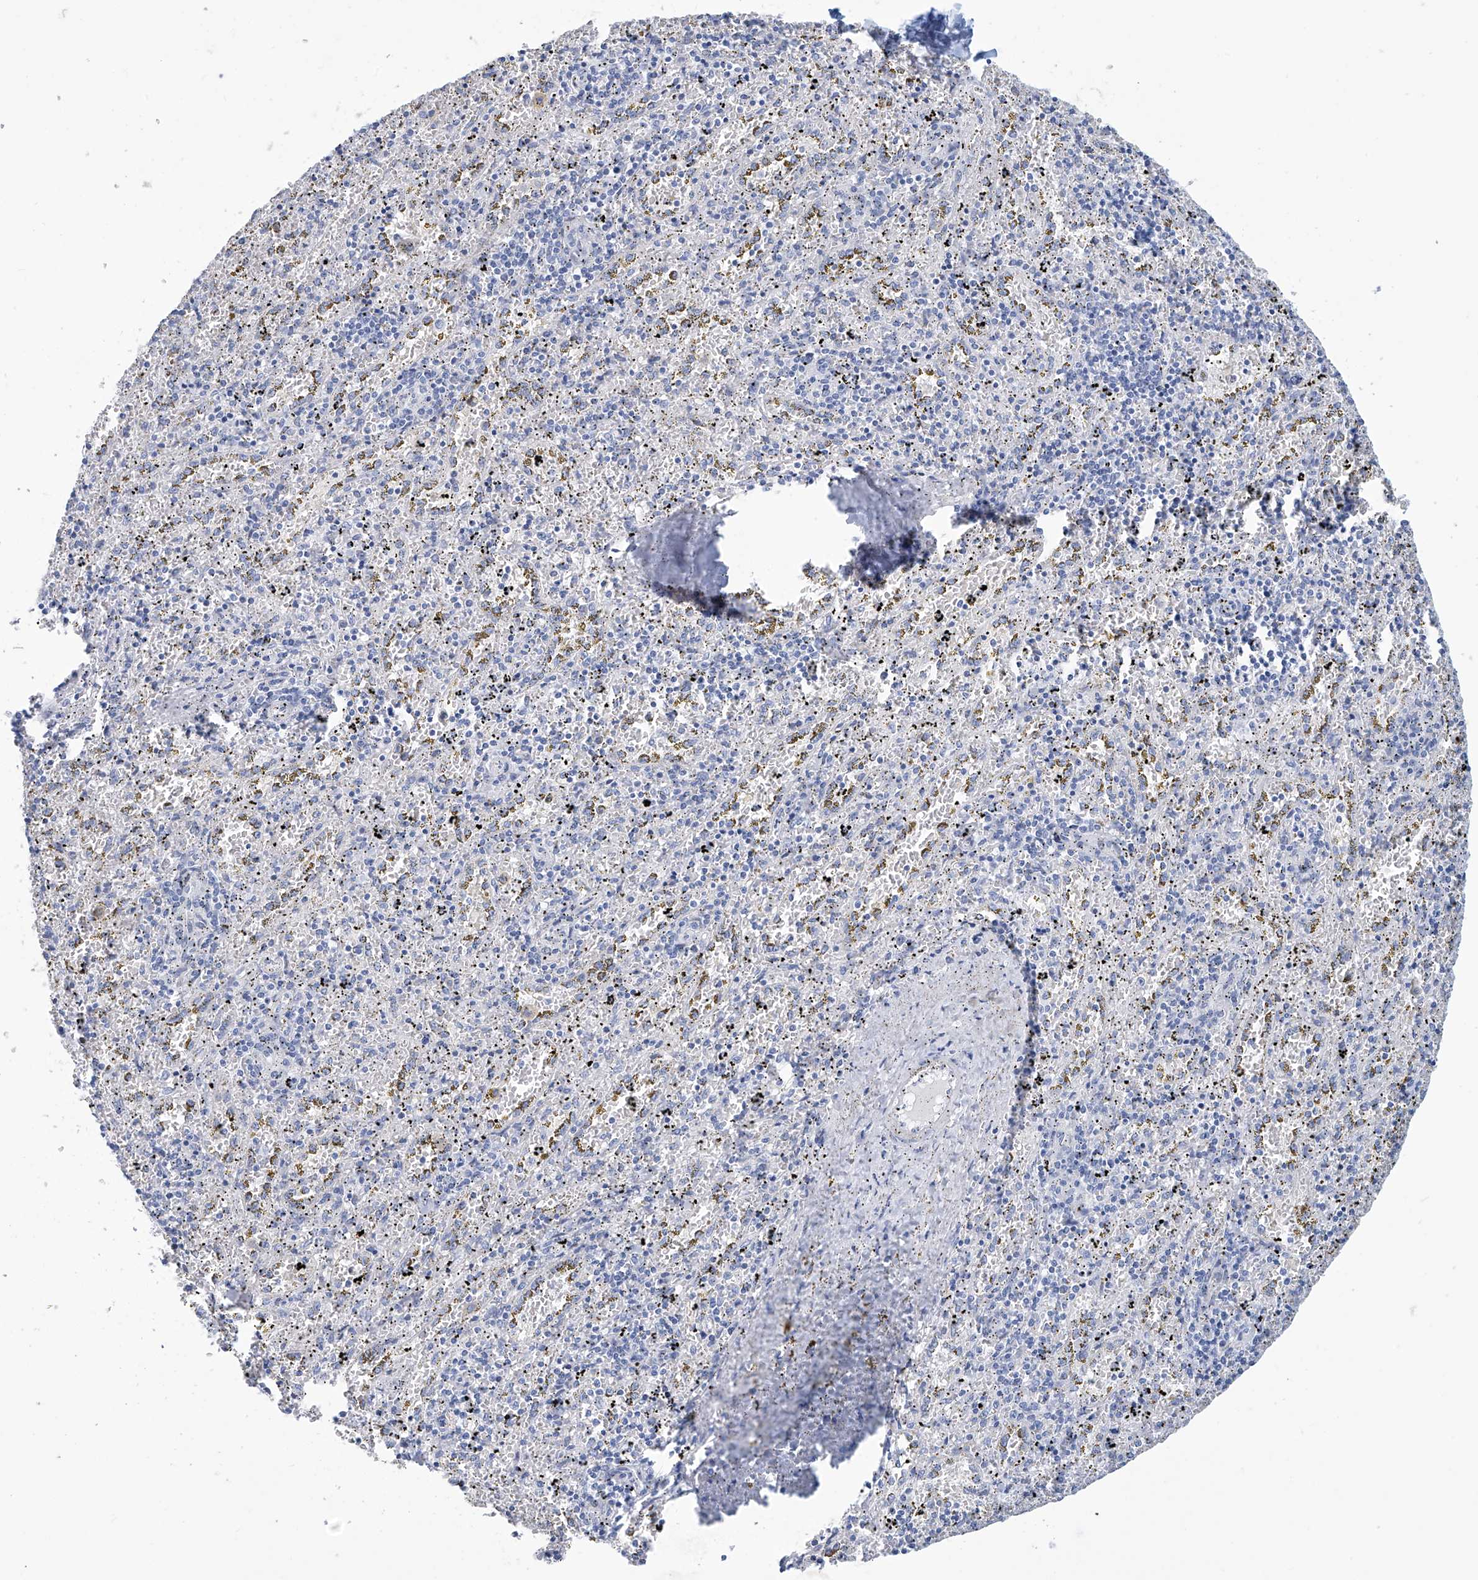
{"staining": {"intensity": "negative", "quantity": "none", "location": "none"}, "tissue": "spleen", "cell_type": "Cells in red pulp", "image_type": "normal", "snomed": [{"axis": "morphology", "description": "Normal tissue, NOS"}, {"axis": "topography", "description": "Spleen"}], "caption": "This is a histopathology image of immunohistochemistry (IHC) staining of benign spleen, which shows no expression in cells in red pulp. (DAB IHC with hematoxylin counter stain).", "gene": "DSP", "patient": {"sex": "male", "age": 11}}